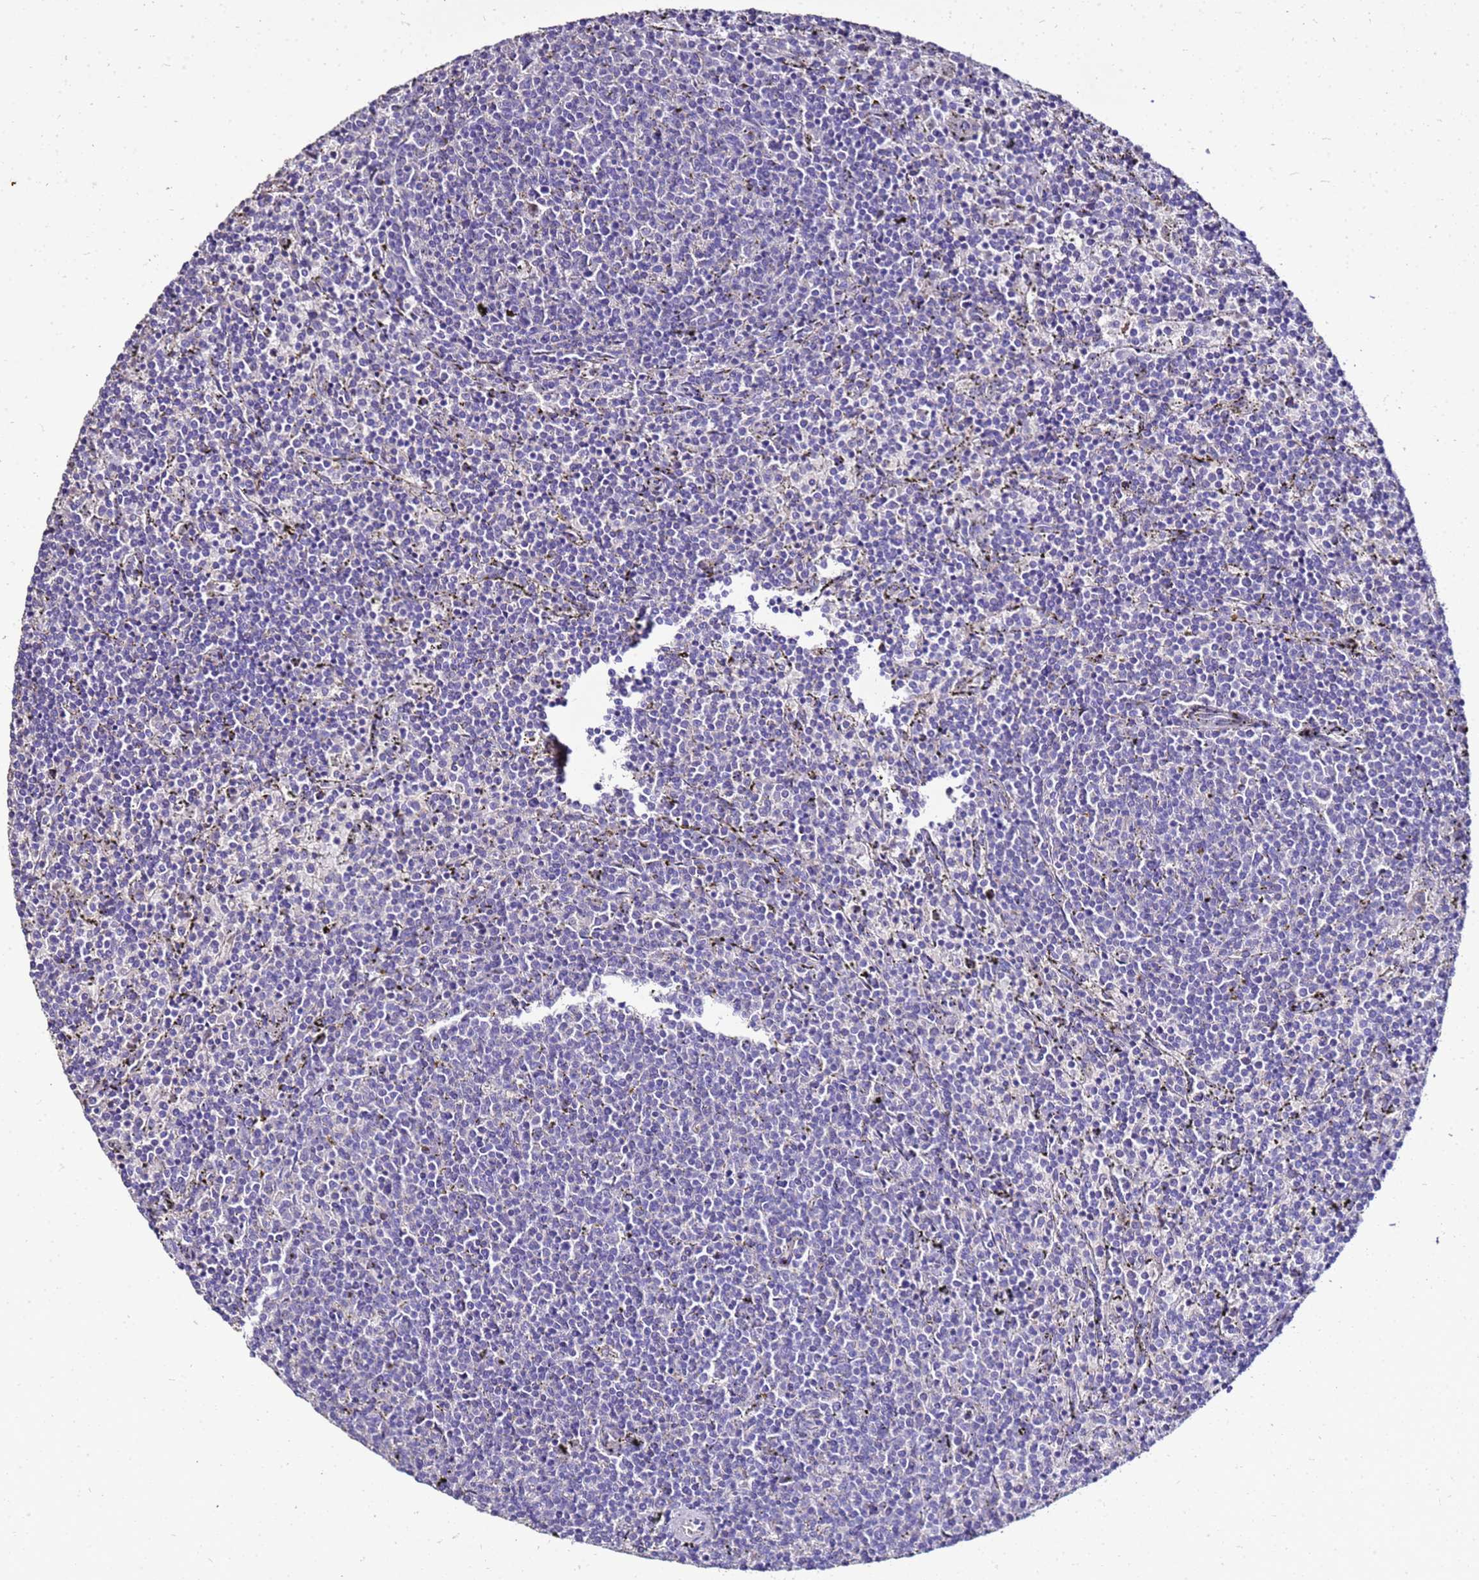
{"staining": {"intensity": "negative", "quantity": "none", "location": "none"}, "tissue": "lymphoma", "cell_type": "Tumor cells", "image_type": "cancer", "snomed": [{"axis": "morphology", "description": "Malignant lymphoma, non-Hodgkin's type, Low grade"}, {"axis": "topography", "description": "Spleen"}], "caption": "DAB (3,3'-diaminobenzidine) immunohistochemical staining of lymphoma exhibits no significant expression in tumor cells.", "gene": "S100A2", "patient": {"sex": "female", "age": 50}}